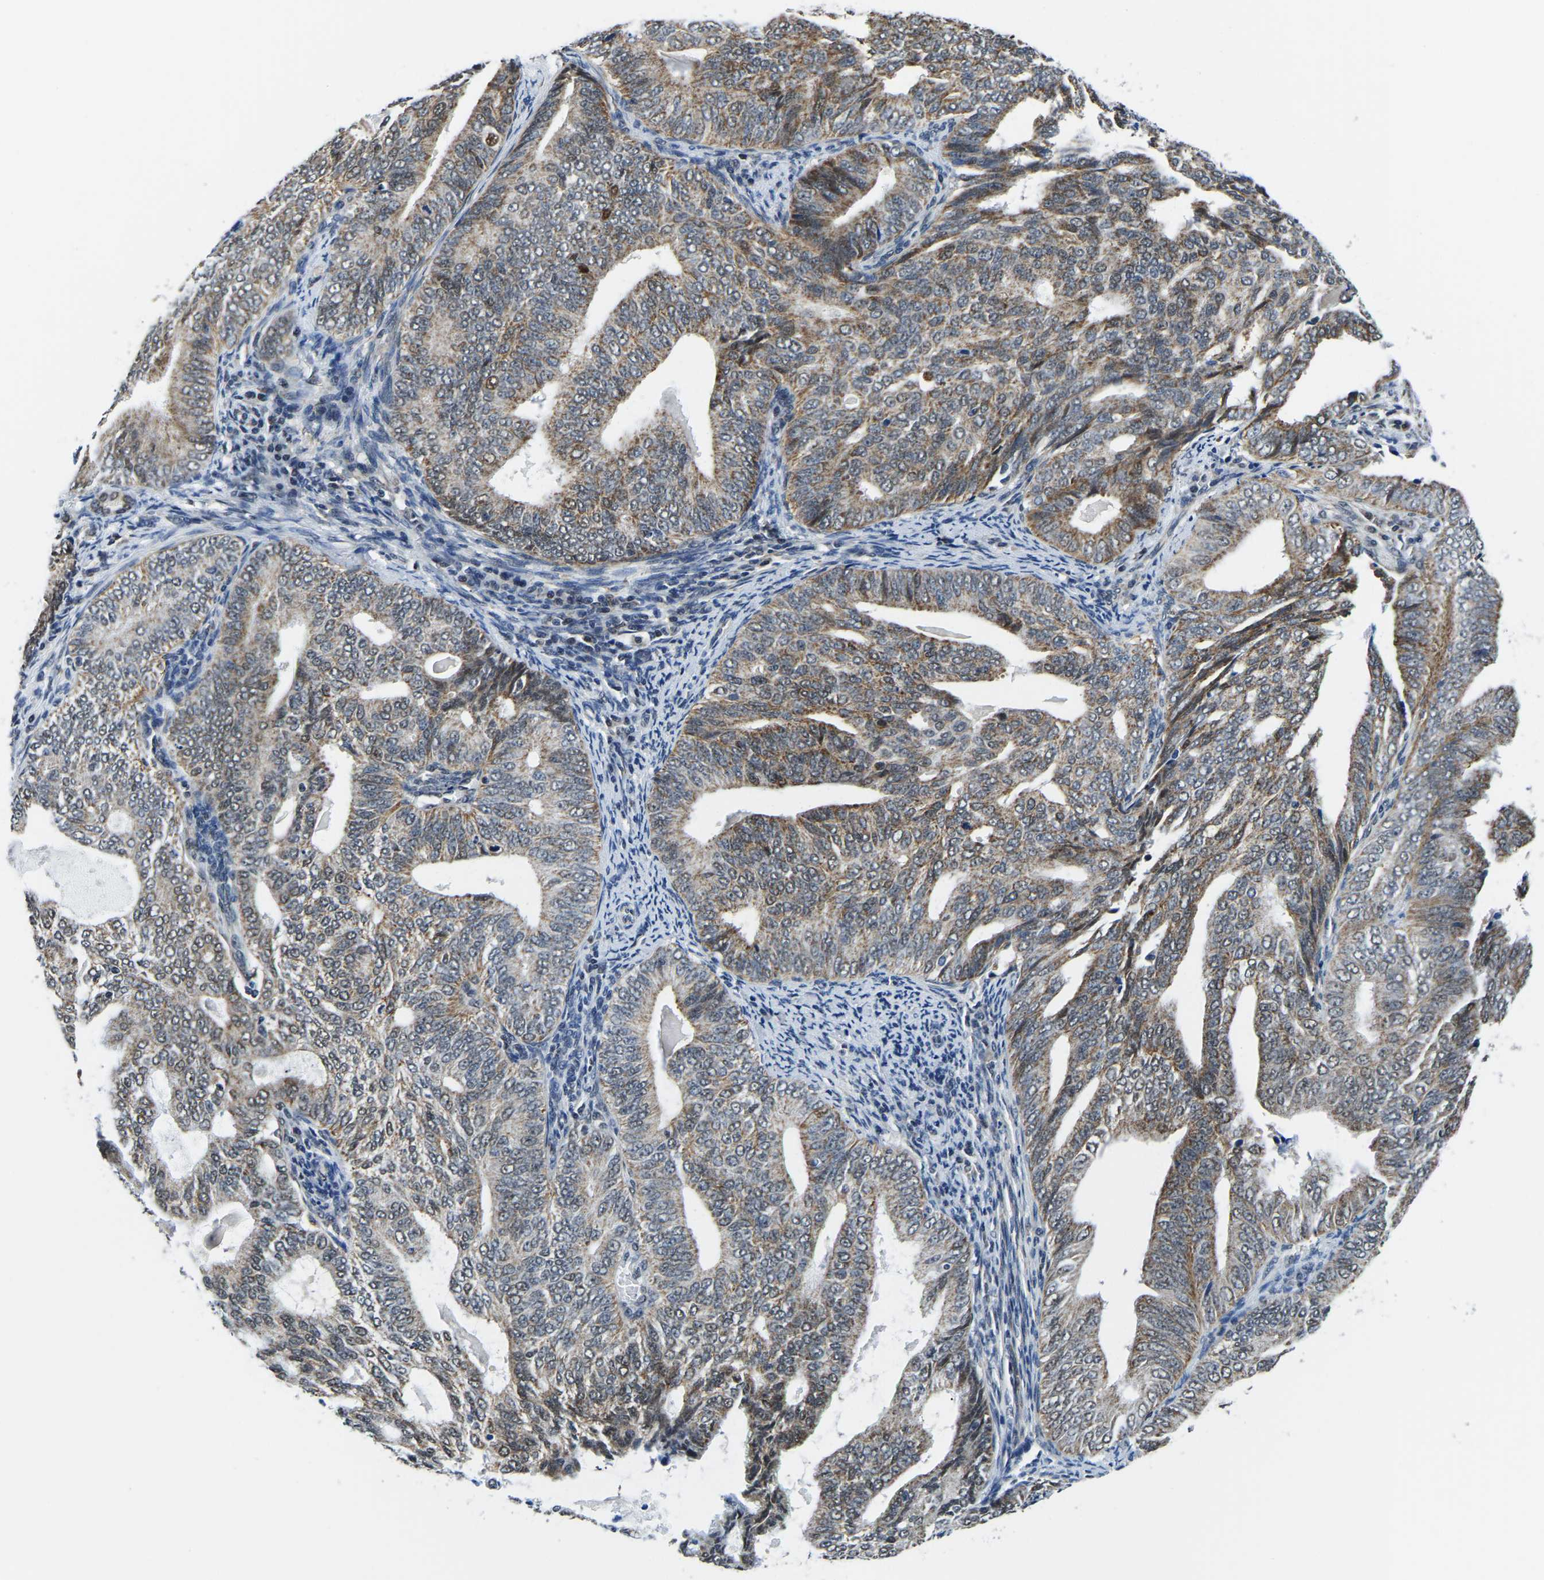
{"staining": {"intensity": "moderate", "quantity": ">75%", "location": "cytoplasmic/membranous,nuclear"}, "tissue": "endometrial cancer", "cell_type": "Tumor cells", "image_type": "cancer", "snomed": [{"axis": "morphology", "description": "Adenocarcinoma, NOS"}, {"axis": "topography", "description": "Endometrium"}], "caption": "This photomicrograph displays immunohistochemistry (IHC) staining of human endometrial cancer, with medium moderate cytoplasmic/membranous and nuclear positivity in about >75% of tumor cells.", "gene": "BNIP3L", "patient": {"sex": "female", "age": 58}}